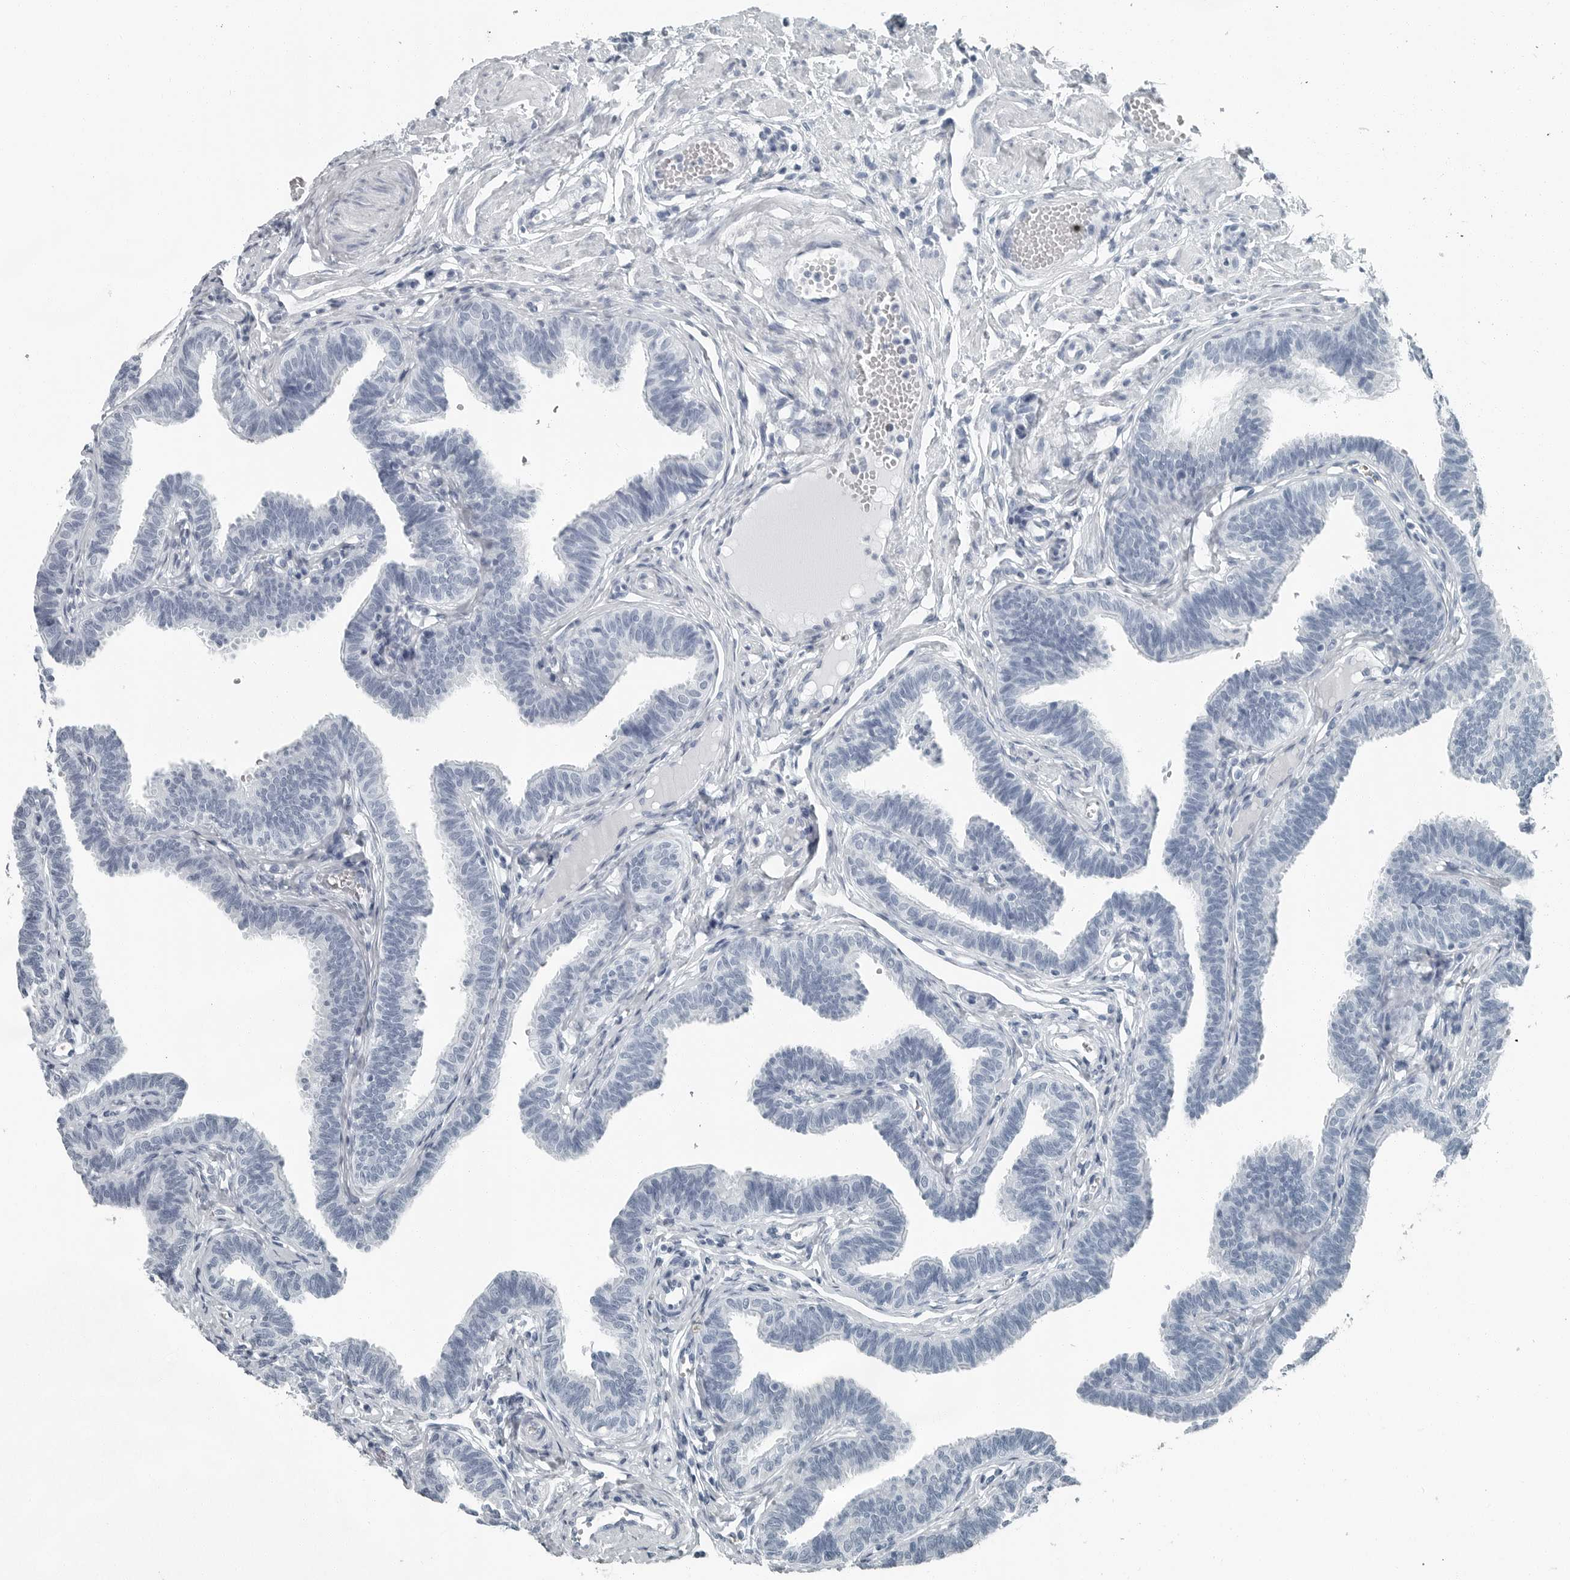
{"staining": {"intensity": "negative", "quantity": "none", "location": "none"}, "tissue": "fallopian tube", "cell_type": "Glandular cells", "image_type": "normal", "snomed": [{"axis": "morphology", "description": "Normal tissue, NOS"}, {"axis": "topography", "description": "Fallopian tube"}, {"axis": "topography", "description": "Ovary"}], "caption": "IHC photomicrograph of benign fallopian tube stained for a protein (brown), which exhibits no expression in glandular cells. (DAB immunohistochemistry visualized using brightfield microscopy, high magnification).", "gene": "FABP6", "patient": {"sex": "female", "age": 23}}